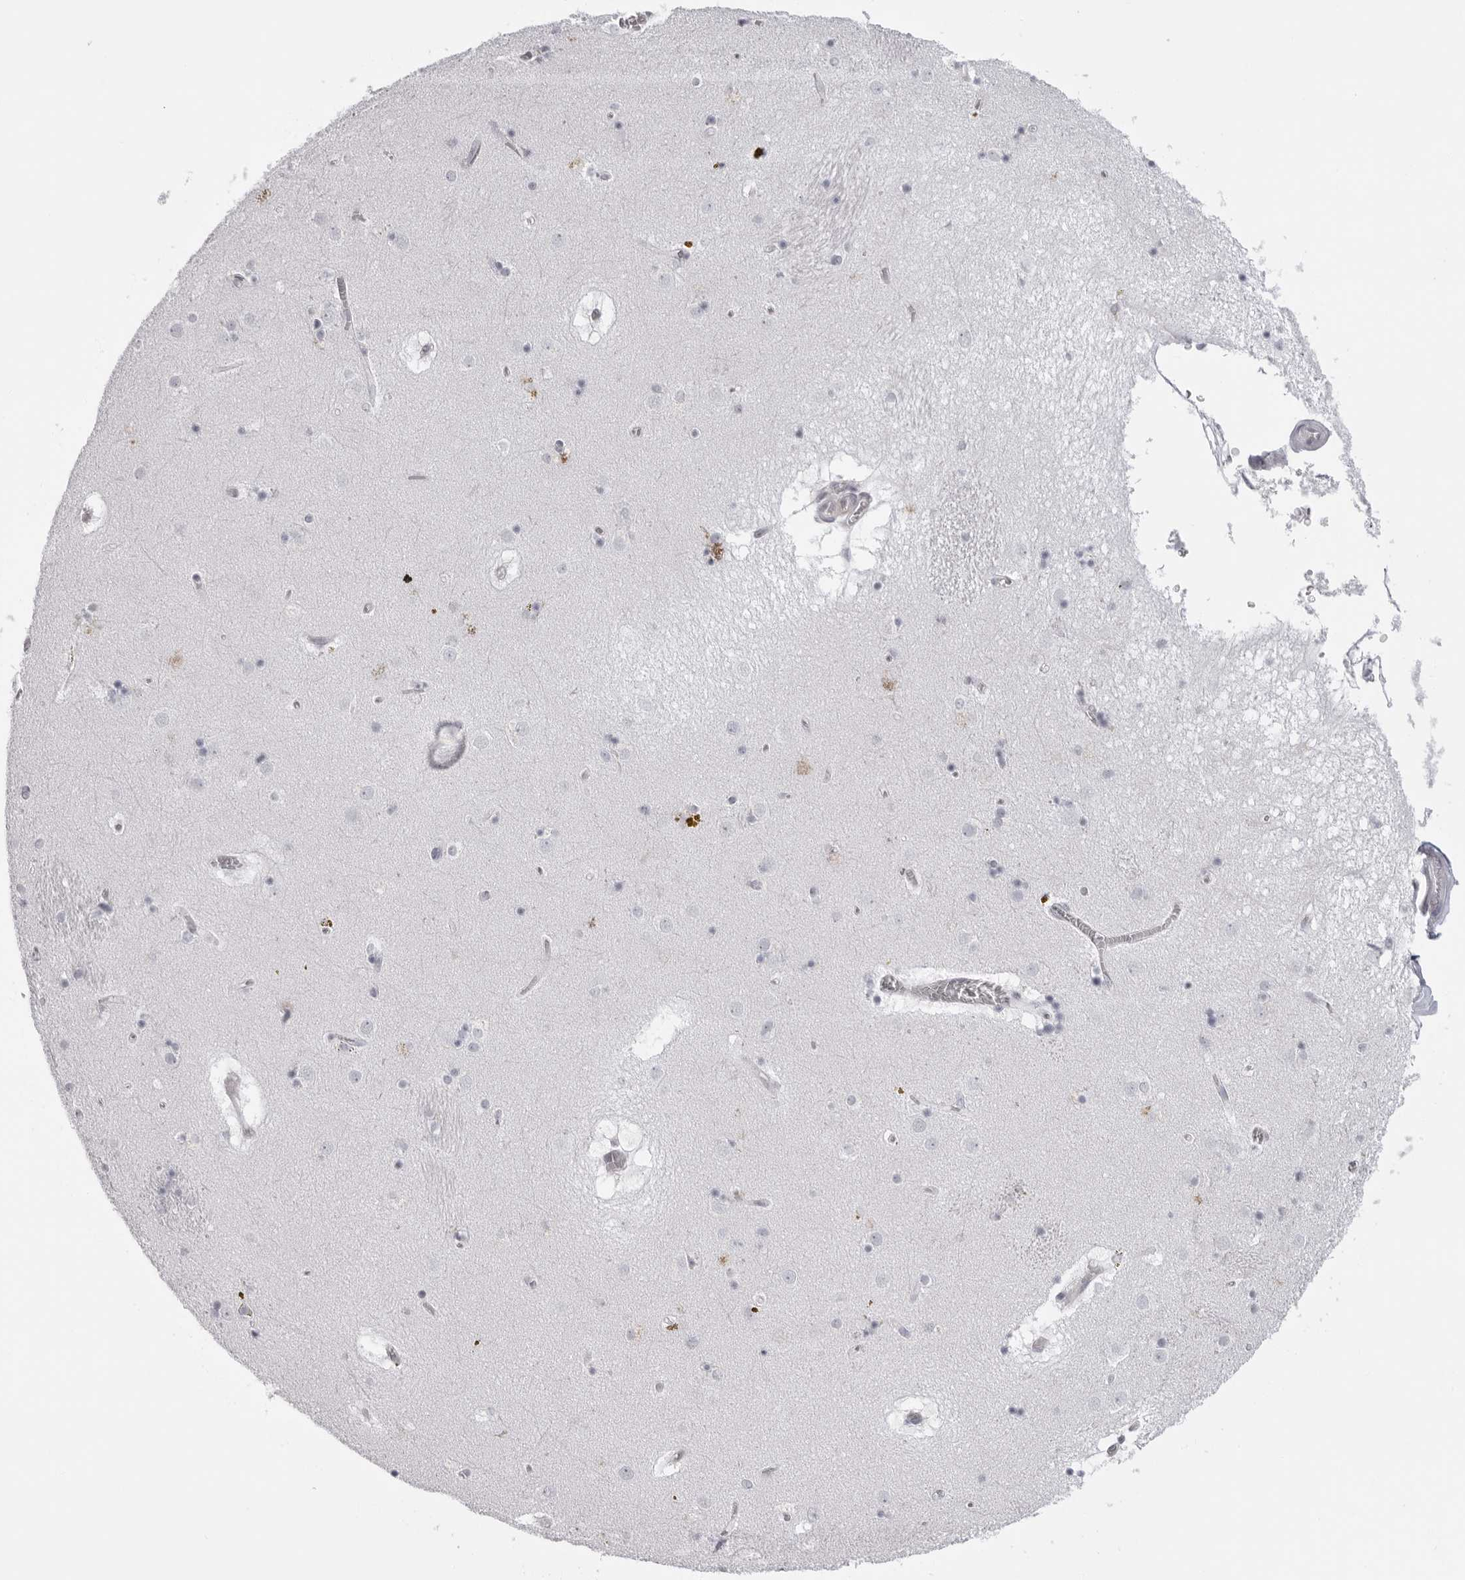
{"staining": {"intensity": "negative", "quantity": "none", "location": "none"}, "tissue": "caudate", "cell_type": "Glial cells", "image_type": "normal", "snomed": [{"axis": "morphology", "description": "Normal tissue, NOS"}, {"axis": "topography", "description": "Lateral ventricle wall"}], "caption": "This is an immunohistochemistry micrograph of benign caudate. There is no positivity in glial cells.", "gene": "DNALI1", "patient": {"sex": "male", "age": 70}}